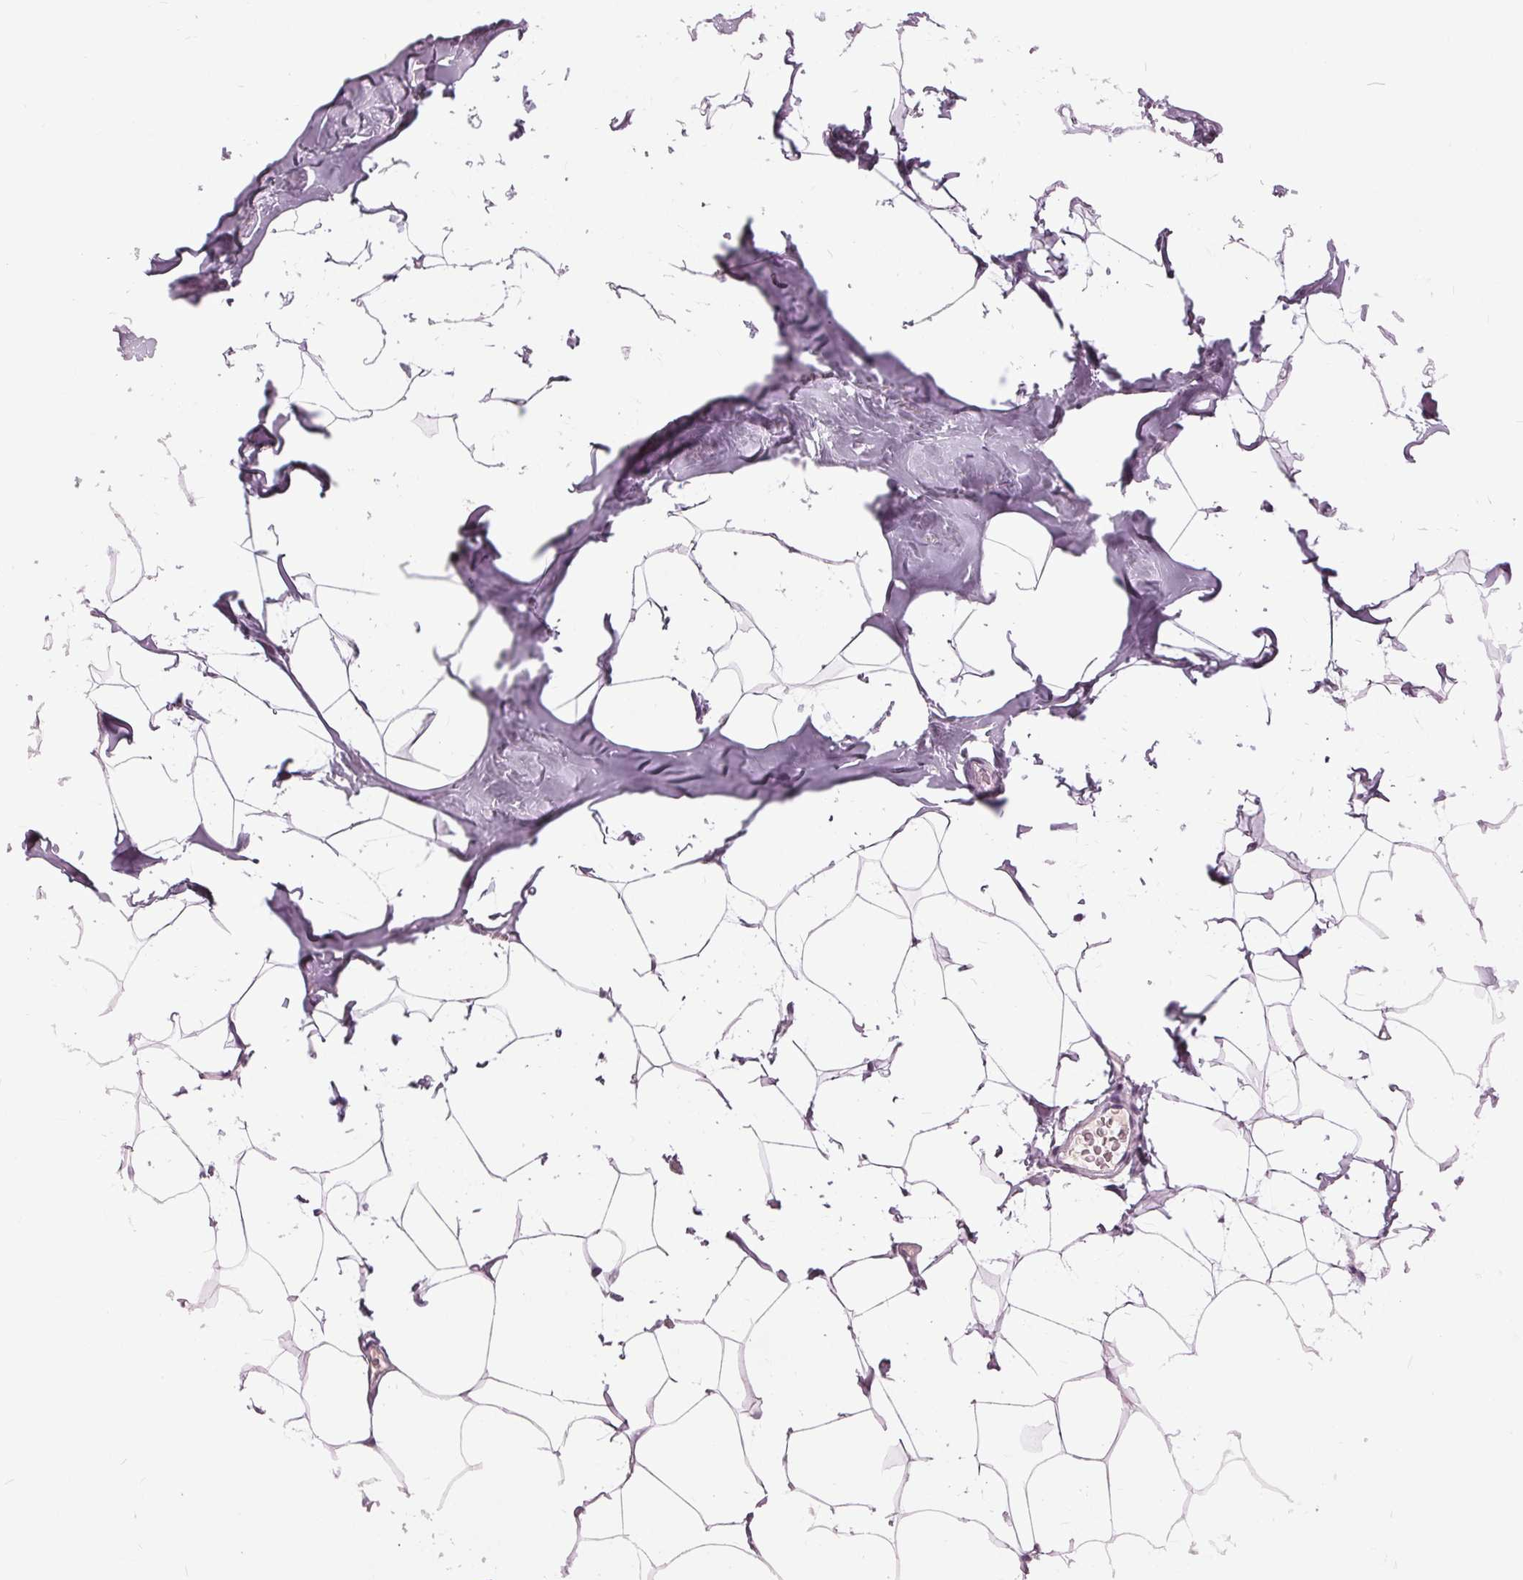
{"staining": {"intensity": "negative", "quantity": "none", "location": "none"}, "tissue": "breast", "cell_type": "Adipocytes", "image_type": "normal", "snomed": [{"axis": "morphology", "description": "Normal tissue, NOS"}, {"axis": "topography", "description": "Breast"}], "caption": "Micrograph shows no protein staining in adipocytes of unremarkable breast.", "gene": "SLC9A4", "patient": {"sex": "female", "age": 32}}